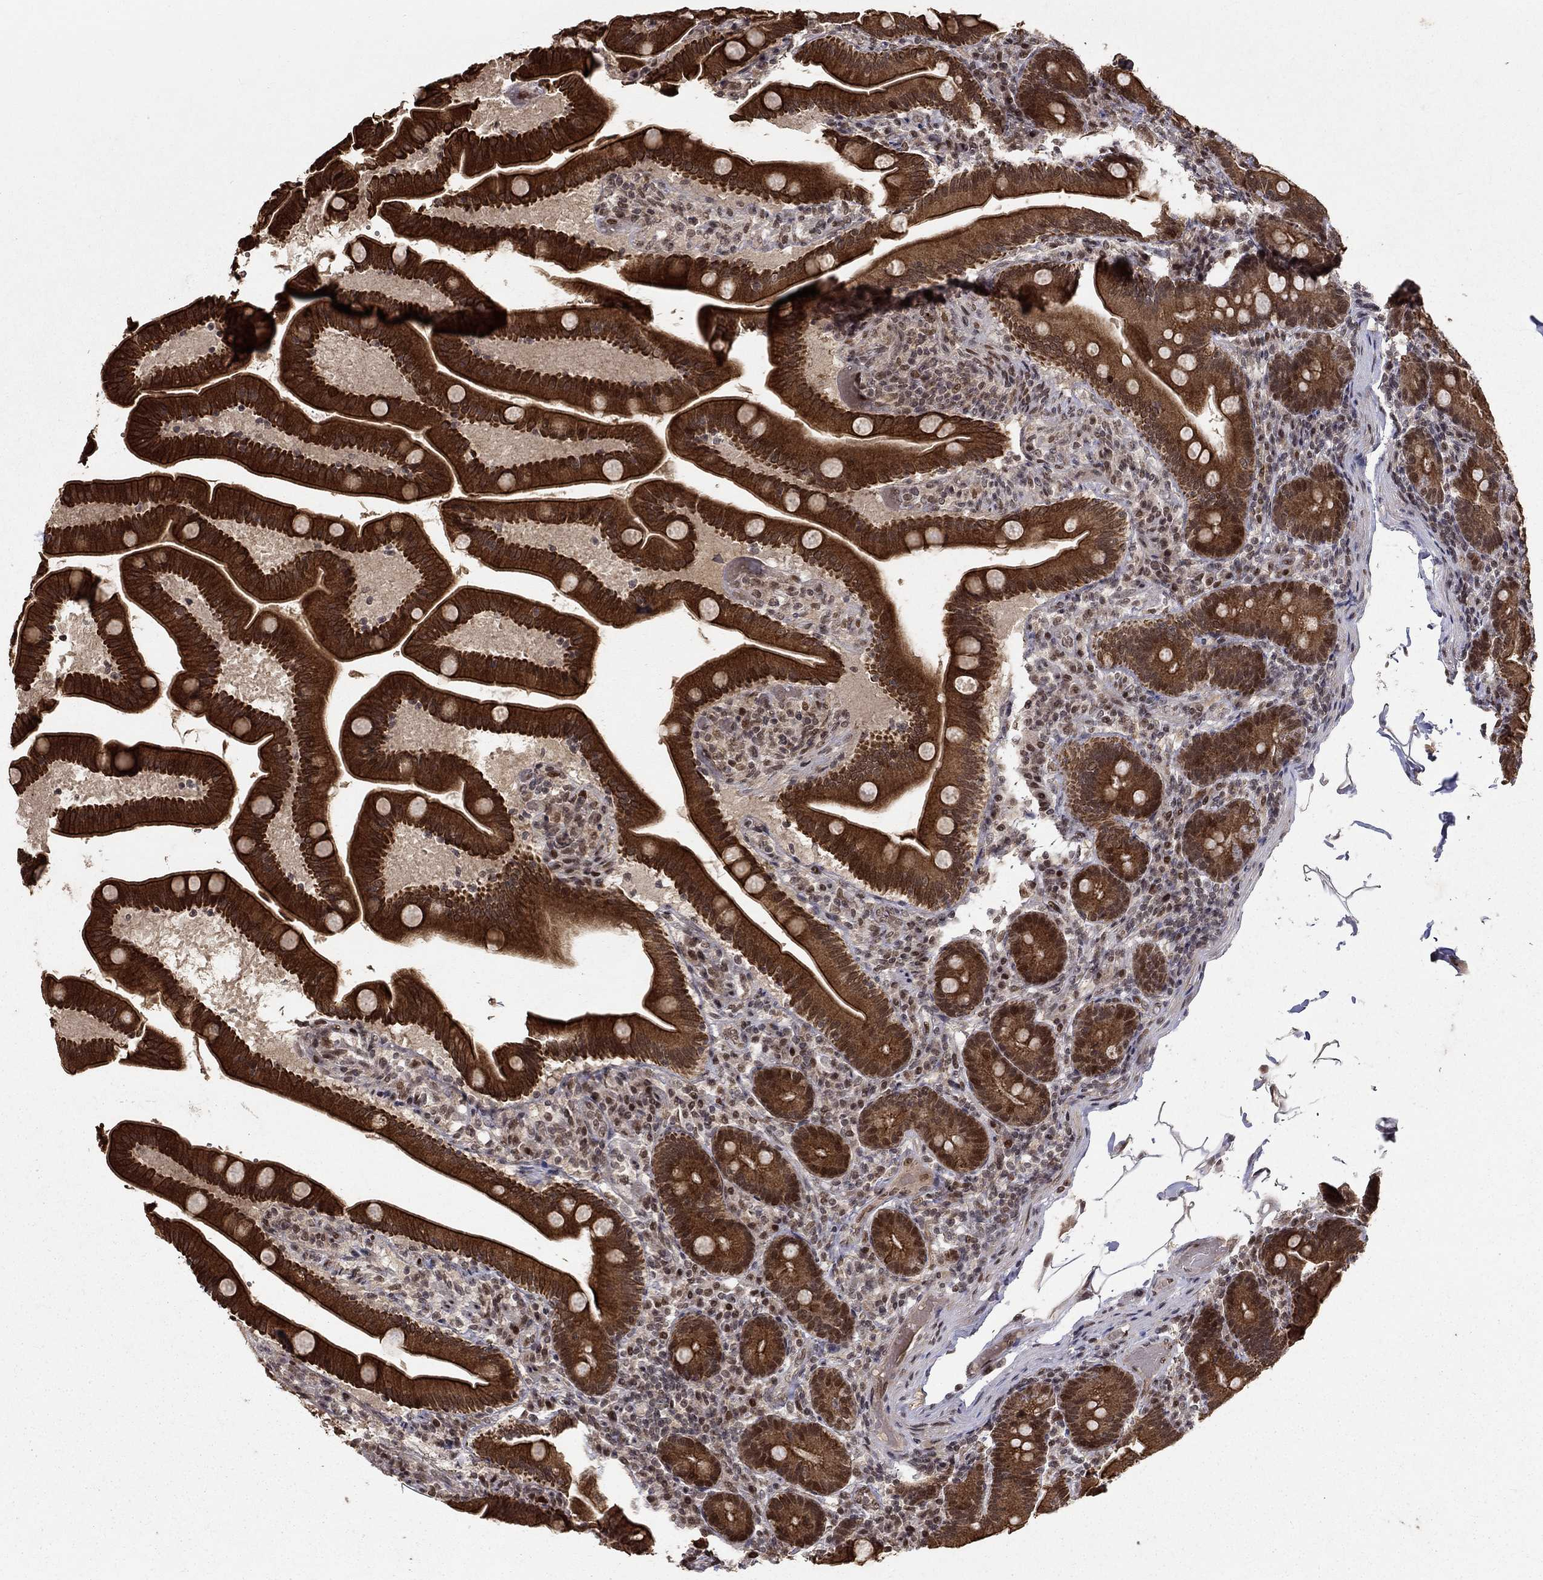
{"staining": {"intensity": "strong", "quantity": ">75%", "location": "cytoplasmic/membranous,nuclear"}, "tissue": "small intestine", "cell_type": "Glandular cells", "image_type": "normal", "snomed": [{"axis": "morphology", "description": "Normal tissue, NOS"}, {"axis": "topography", "description": "Small intestine"}], "caption": "The micrograph reveals immunohistochemical staining of unremarkable small intestine. There is strong cytoplasmic/membranous,nuclear positivity is present in approximately >75% of glandular cells.", "gene": "CDCA7L", "patient": {"sex": "male", "age": 66}}